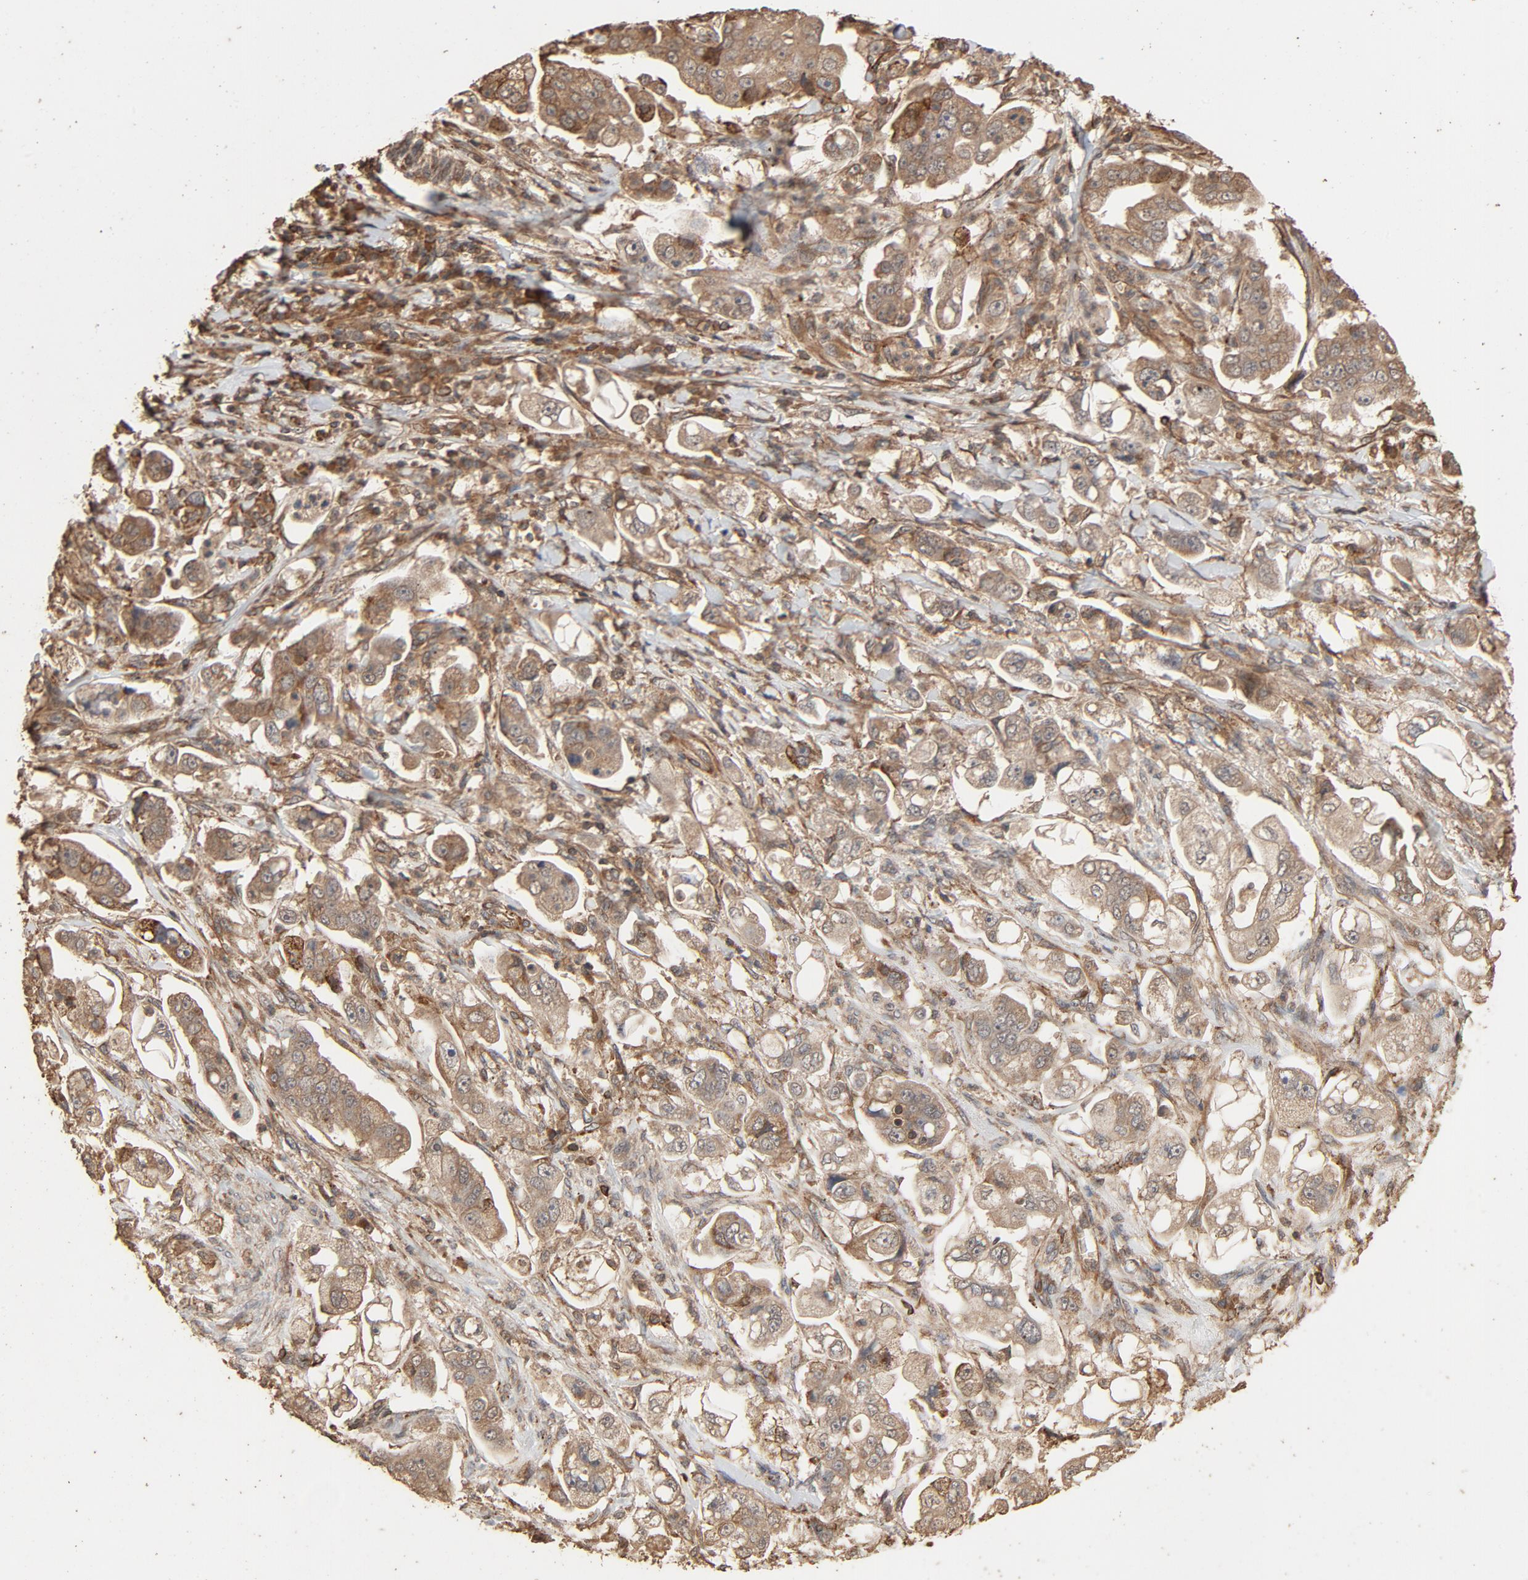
{"staining": {"intensity": "moderate", "quantity": "25%-75%", "location": "cytoplasmic/membranous"}, "tissue": "stomach cancer", "cell_type": "Tumor cells", "image_type": "cancer", "snomed": [{"axis": "morphology", "description": "Adenocarcinoma, NOS"}, {"axis": "topography", "description": "Stomach"}], "caption": "Stomach adenocarcinoma stained with DAB (3,3'-diaminobenzidine) immunohistochemistry shows medium levels of moderate cytoplasmic/membranous expression in about 25%-75% of tumor cells.", "gene": "RPS6KA6", "patient": {"sex": "male", "age": 62}}